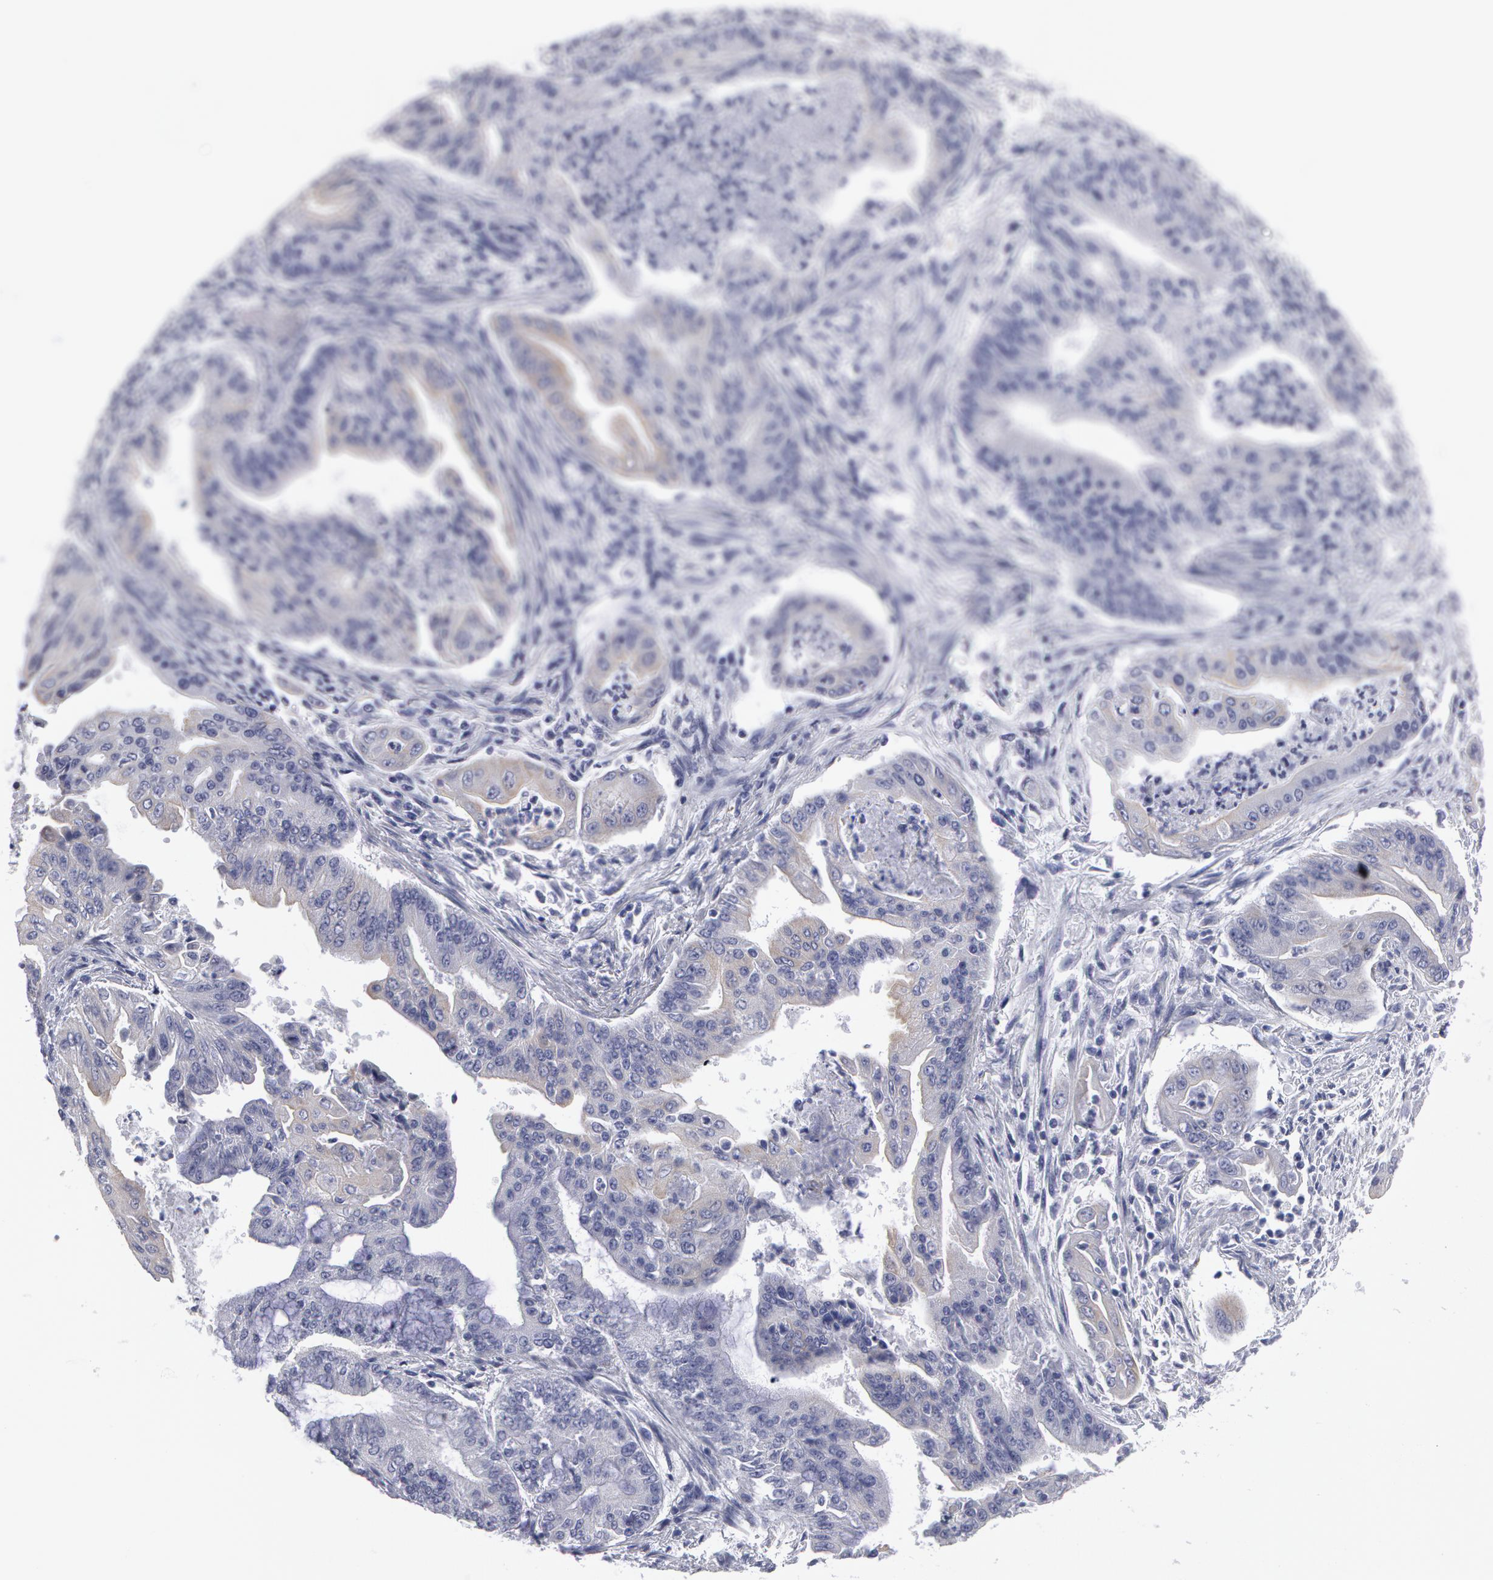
{"staining": {"intensity": "negative", "quantity": "none", "location": "none"}, "tissue": "endometrial cancer", "cell_type": "Tumor cells", "image_type": "cancer", "snomed": [{"axis": "morphology", "description": "Adenocarcinoma, NOS"}, {"axis": "topography", "description": "Endometrium"}], "caption": "This is an immunohistochemistry histopathology image of human adenocarcinoma (endometrial). There is no positivity in tumor cells.", "gene": "SMC1B", "patient": {"sex": "female", "age": 63}}